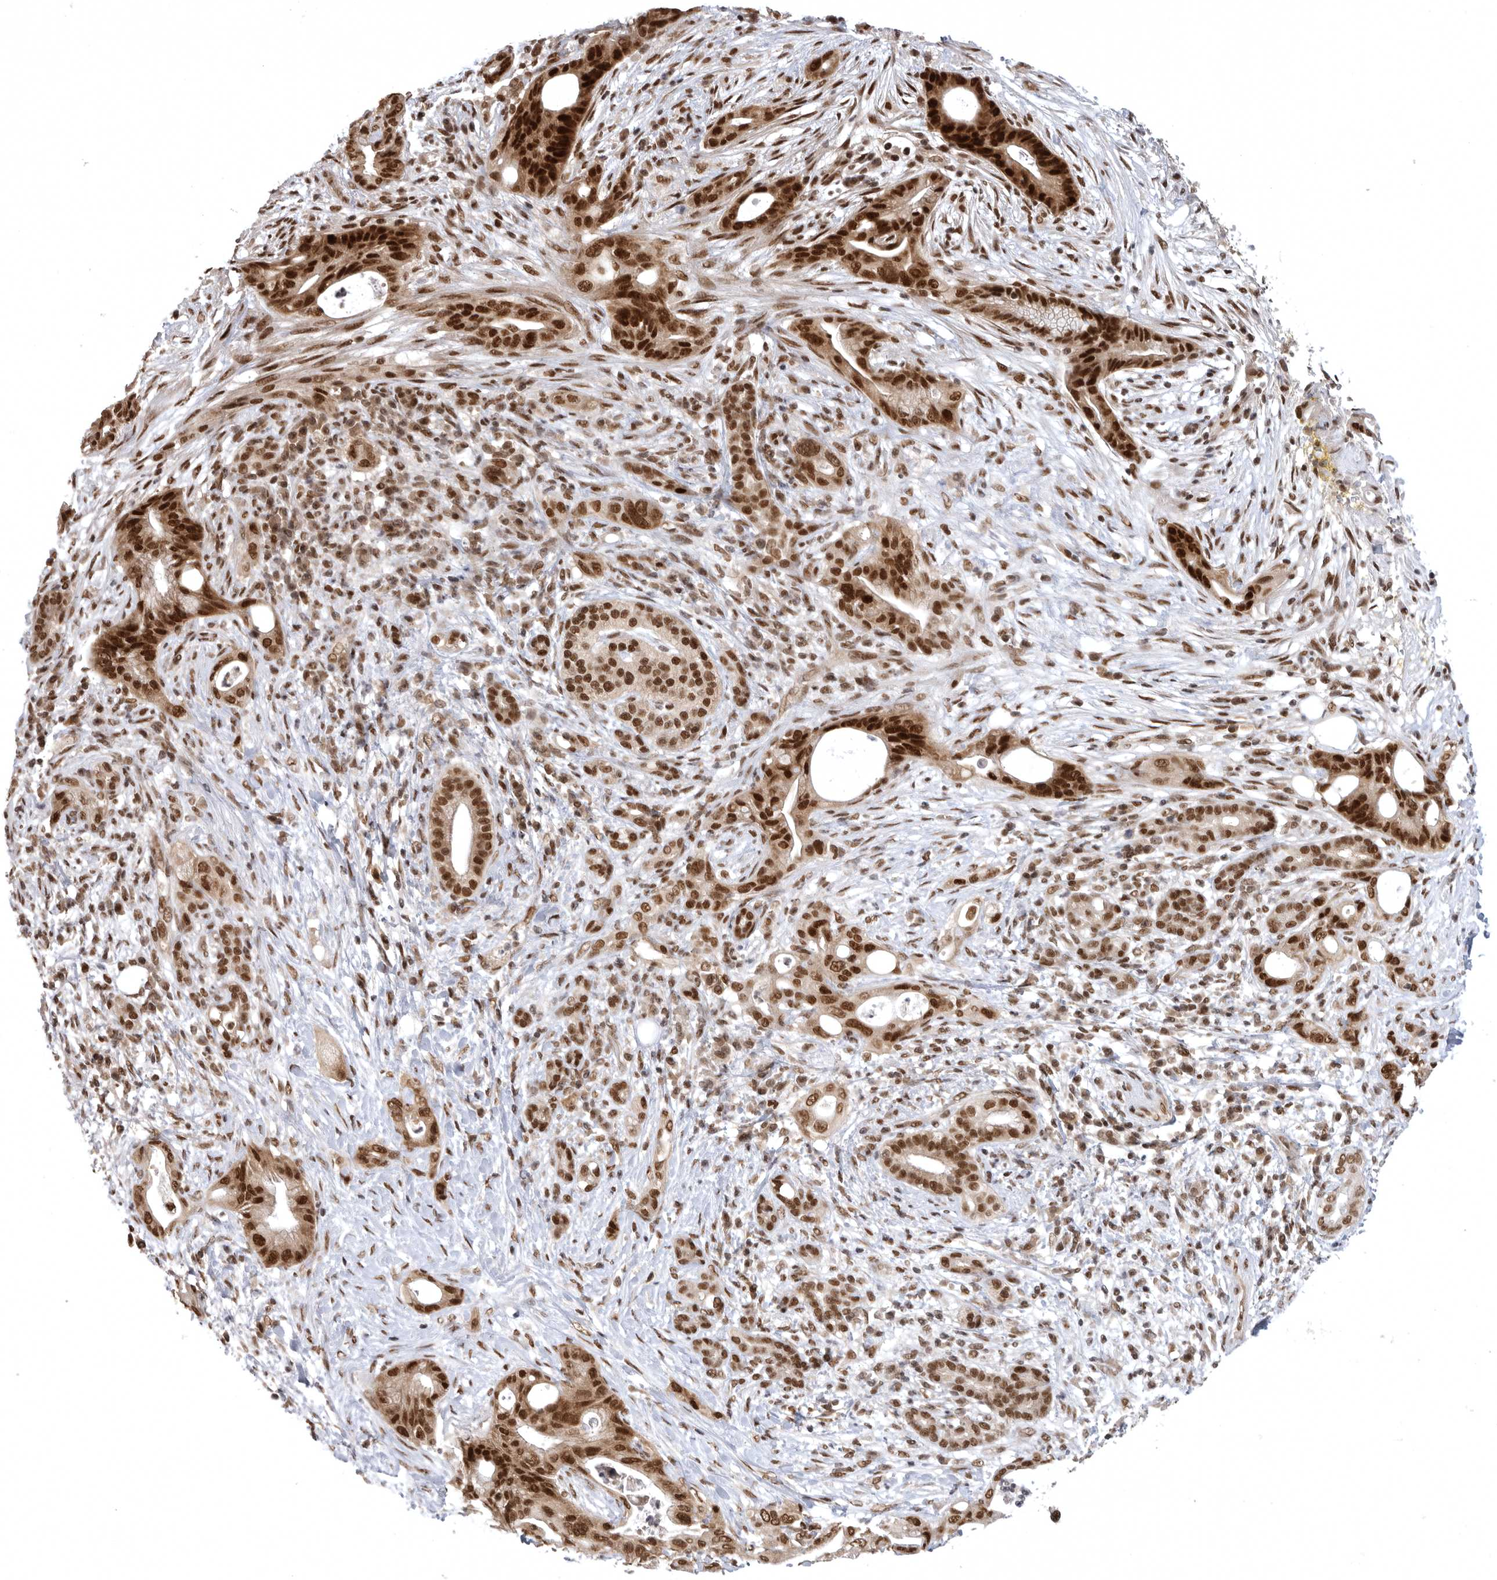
{"staining": {"intensity": "strong", "quantity": ">75%", "location": "cytoplasmic/membranous,nuclear"}, "tissue": "pancreatic cancer", "cell_type": "Tumor cells", "image_type": "cancer", "snomed": [{"axis": "morphology", "description": "Adenocarcinoma, NOS"}, {"axis": "topography", "description": "Pancreas"}], "caption": "There is high levels of strong cytoplasmic/membranous and nuclear staining in tumor cells of pancreatic cancer, as demonstrated by immunohistochemical staining (brown color).", "gene": "ZNF830", "patient": {"sex": "male", "age": 58}}